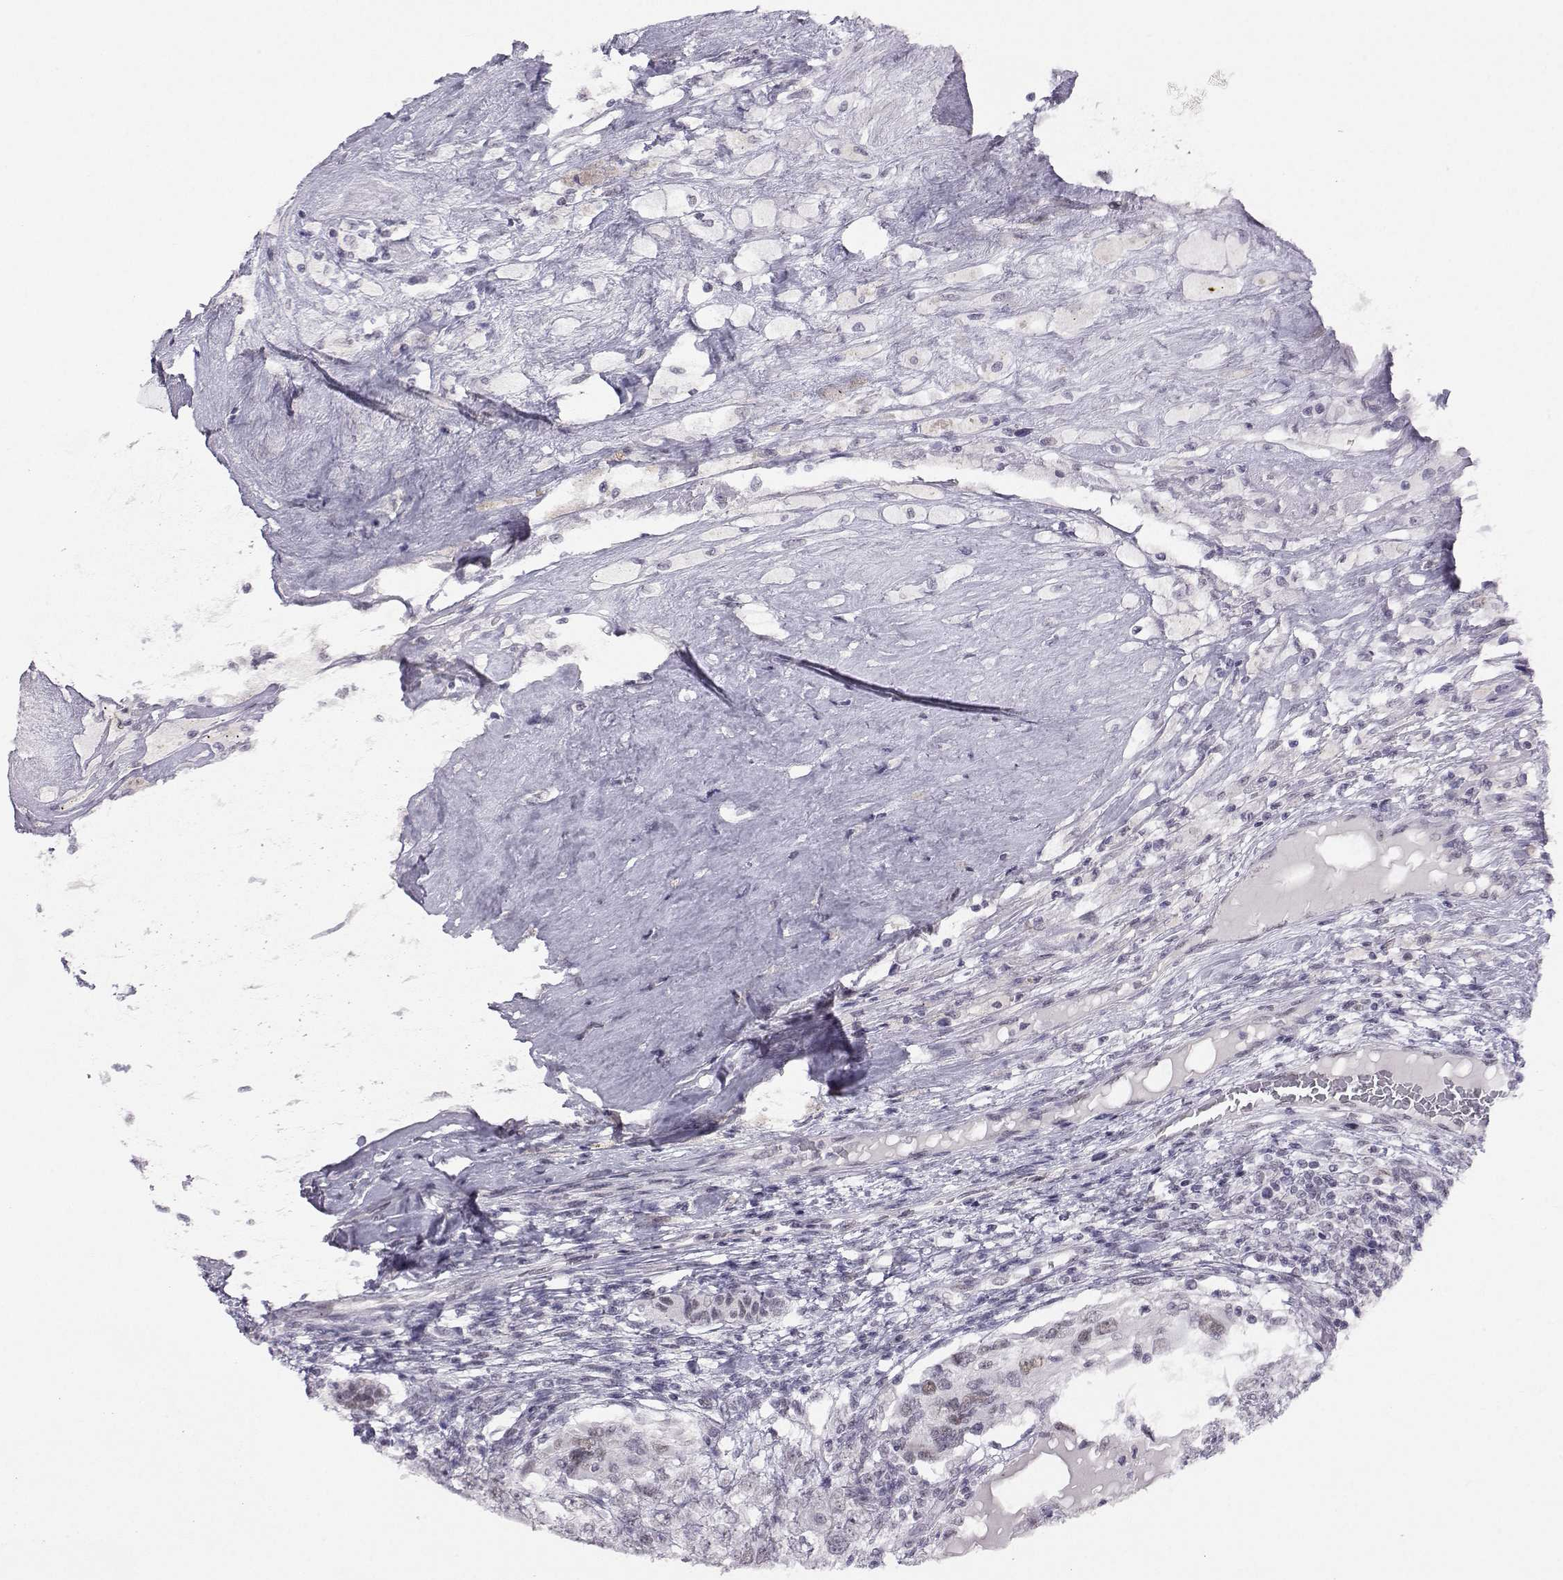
{"staining": {"intensity": "negative", "quantity": "none", "location": "none"}, "tissue": "testis cancer", "cell_type": "Tumor cells", "image_type": "cancer", "snomed": [{"axis": "morphology", "description": "Seminoma, NOS"}, {"axis": "morphology", "description": "Carcinoma, Embryonal, NOS"}, {"axis": "topography", "description": "Testis"}], "caption": "Immunohistochemistry (IHC) of human seminoma (testis) exhibits no positivity in tumor cells.", "gene": "MED26", "patient": {"sex": "male", "age": 41}}